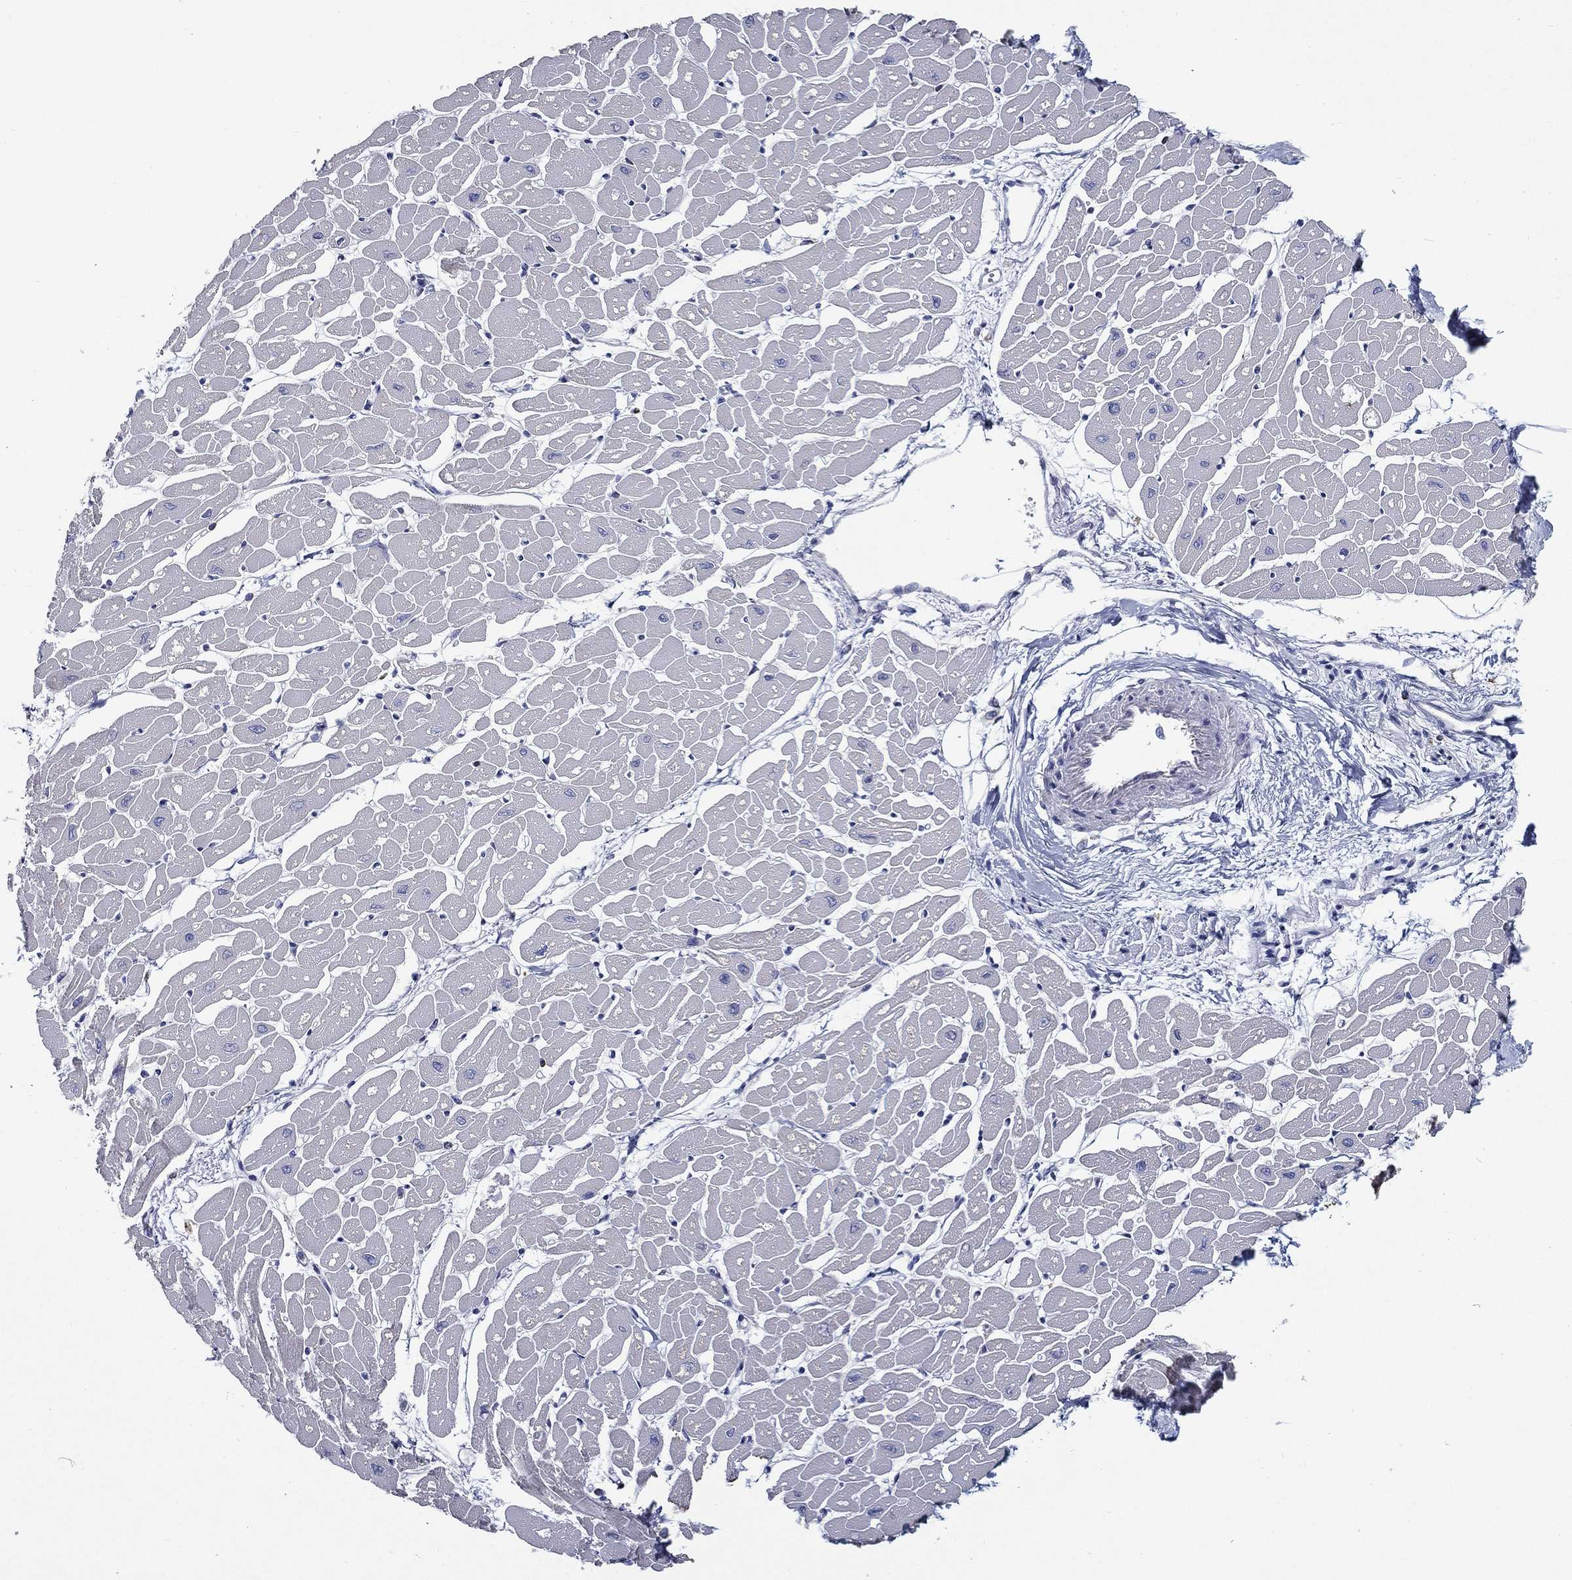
{"staining": {"intensity": "negative", "quantity": "none", "location": "none"}, "tissue": "heart muscle", "cell_type": "Cardiomyocytes", "image_type": "normal", "snomed": [{"axis": "morphology", "description": "Normal tissue, NOS"}, {"axis": "topography", "description": "Heart"}], "caption": "DAB (3,3'-diaminobenzidine) immunohistochemical staining of normal heart muscle exhibits no significant expression in cardiomyocytes. (DAB (3,3'-diaminobenzidine) immunohistochemistry with hematoxylin counter stain).", "gene": "SFXN1", "patient": {"sex": "male", "age": 57}}